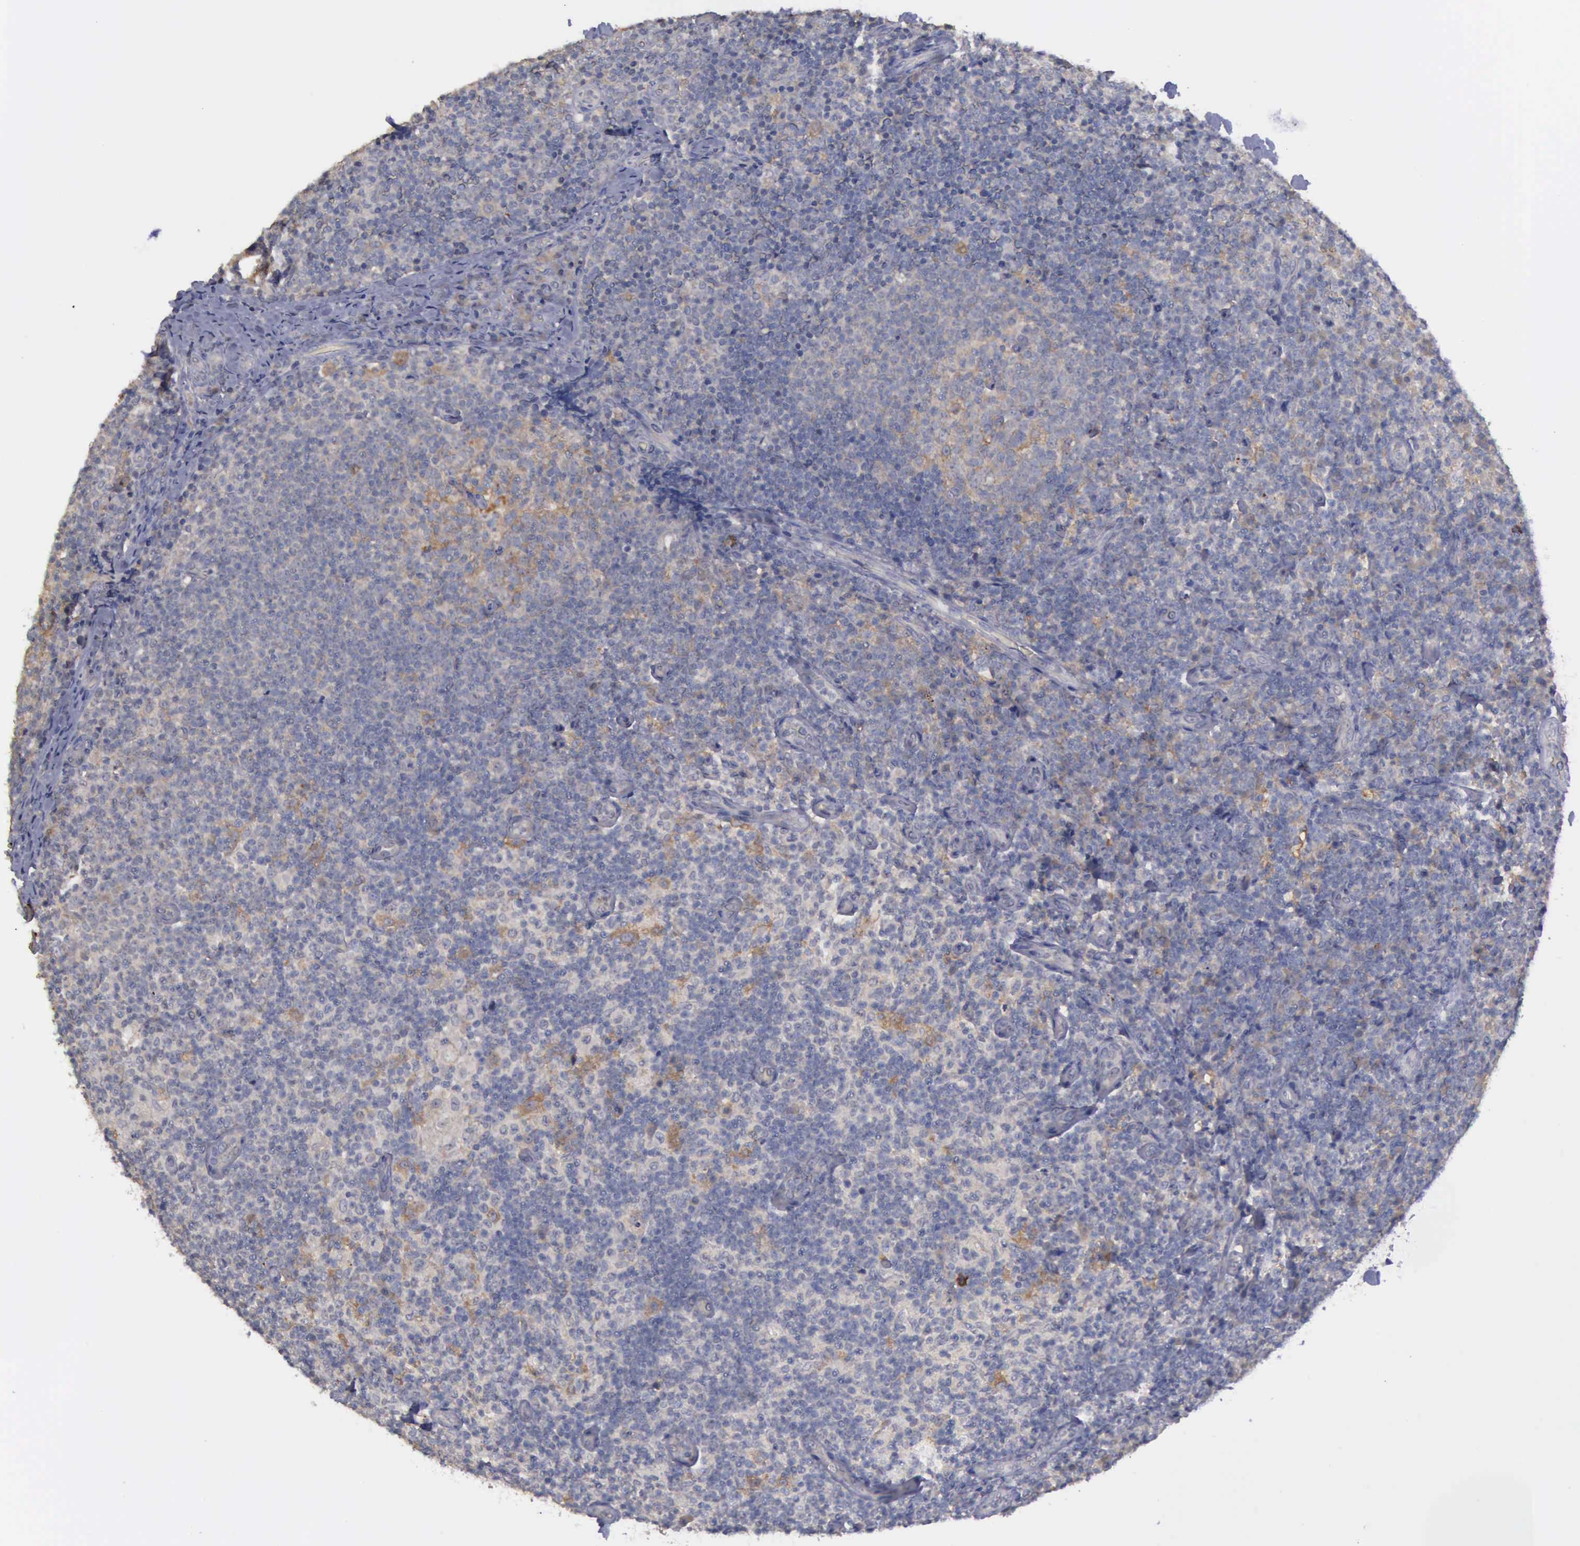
{"staining": {"intensity": "weak", "quantity": "<25%", "location": "cytoplasmic/membranous"}, "tissue": "lymph node", "cell_type": "Germinal center cells", "image_type": "normal", "snomed": [{"axis": "morphology", "description": "Normal tissue, NOS"}, {"axis": "morphology", "description": "Inflammation, NOS"}, {"axis": "topography", "description": "Lymph node"}], "caption": "Immunohistochemistry (IHC) micrograph of benign lymph node: lymph node stained with DAB (3,3'-diaminobenzidine) displays no significant protein expression in germinal center cells.", "gene": "PHKA1", "patient": {"sex": "male", "age": 46}}